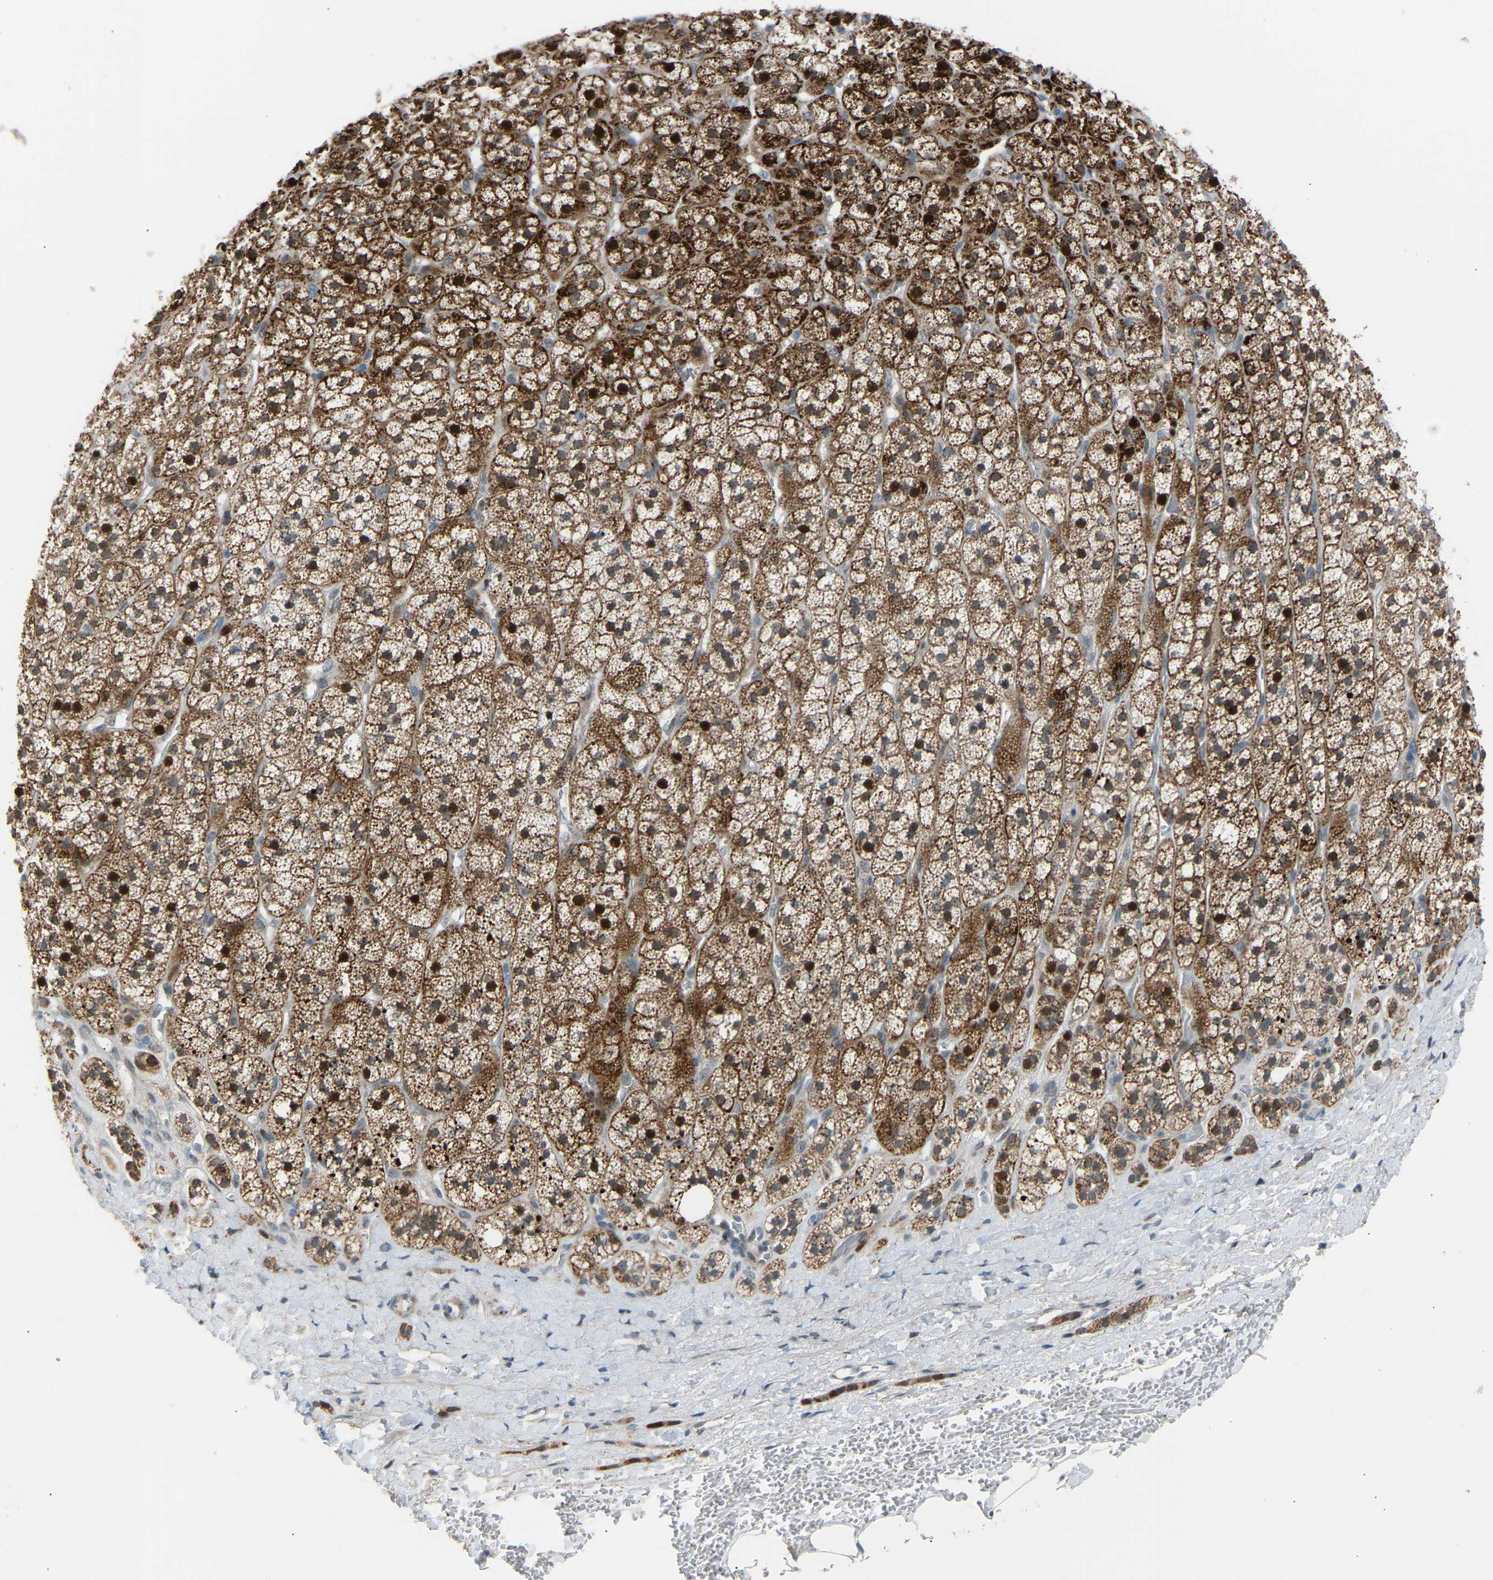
{"staining": {"intensity": "strong", "quantity": ">75%", "location": "cytoplasmic/membranous"}, "tissue": "adrenal gland", "cell_type": "Glandular cells", "image_type": "normal", "snomed": [{"axis": "morphology", "description": "Normal tissue, NOS"}, {"axis": "topography", "description": "Adrenal gland"}], "caption": "Brown immunohistochemical staining in unremarkable human adrenal gland shows strong cytoplasmic/membranous positivity in approximately >75% of glandular cells.", "gene": "VPS41", "patient": {"sex": "male", "age": 56}}